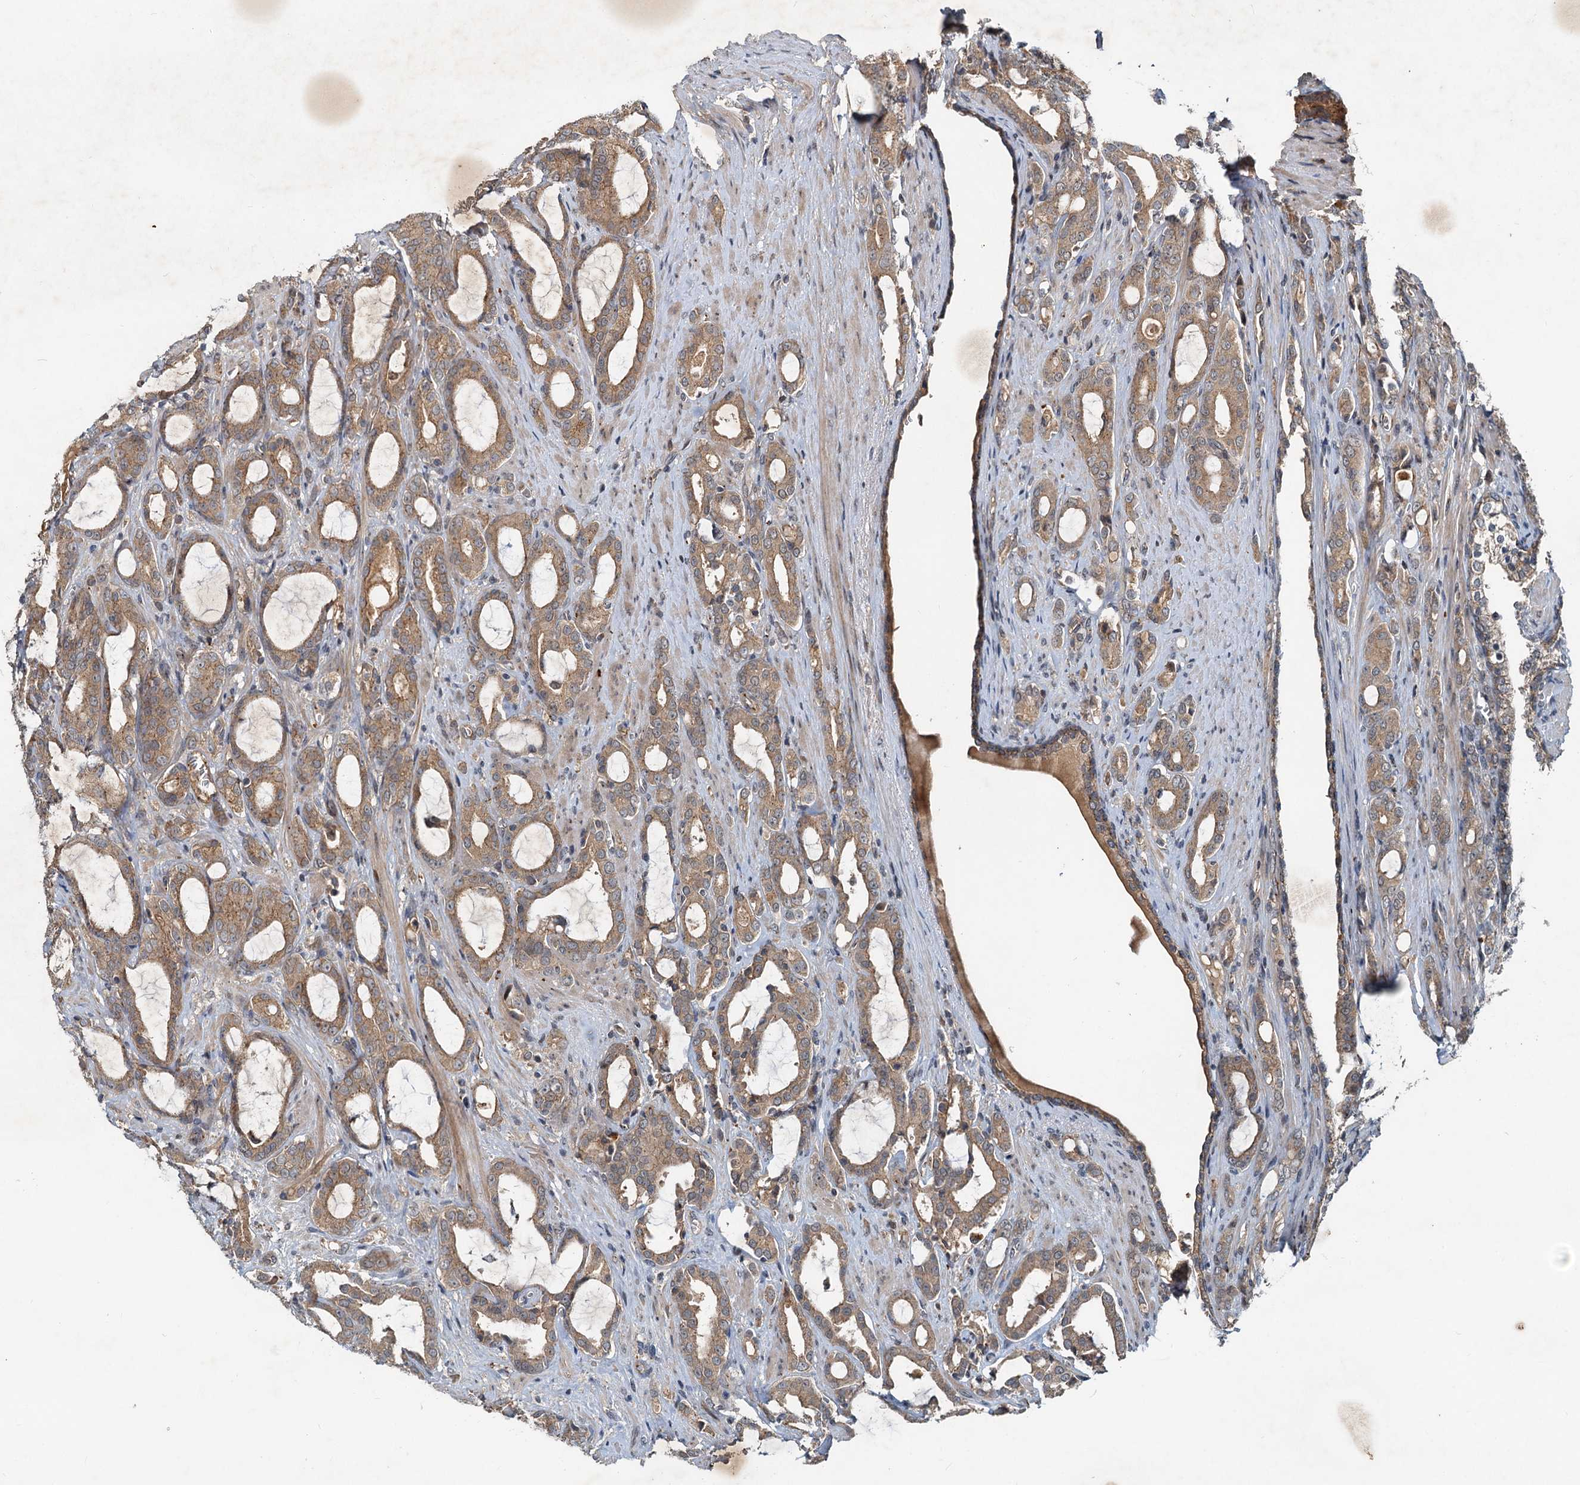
{"staining": {"intensity": "moderate", "quantity": ">75%", "location": "cytoplasmic/membranous"}, "tissue": "prostate cancer", "cell_type": "Tumor cells", "image_type": "cancer", "snomed": [{"axis": "morphology", "description": "Adenocarcinoma, High grade"}, {"axis": "topography", "description": "Prostate"}], "caption": "Immunohistochemistry histopathology image of neoplastic tissue: prostate cancer stained using immunohistochemistry reveals medium levels of moderate protein expression localized specifically in the cytoplasmic/membranous of tumor cells, appearing as a cytoplasmic/membranous brown color.", "gene": "CEP68", "patient": {"sex": "male", "age": 72}}